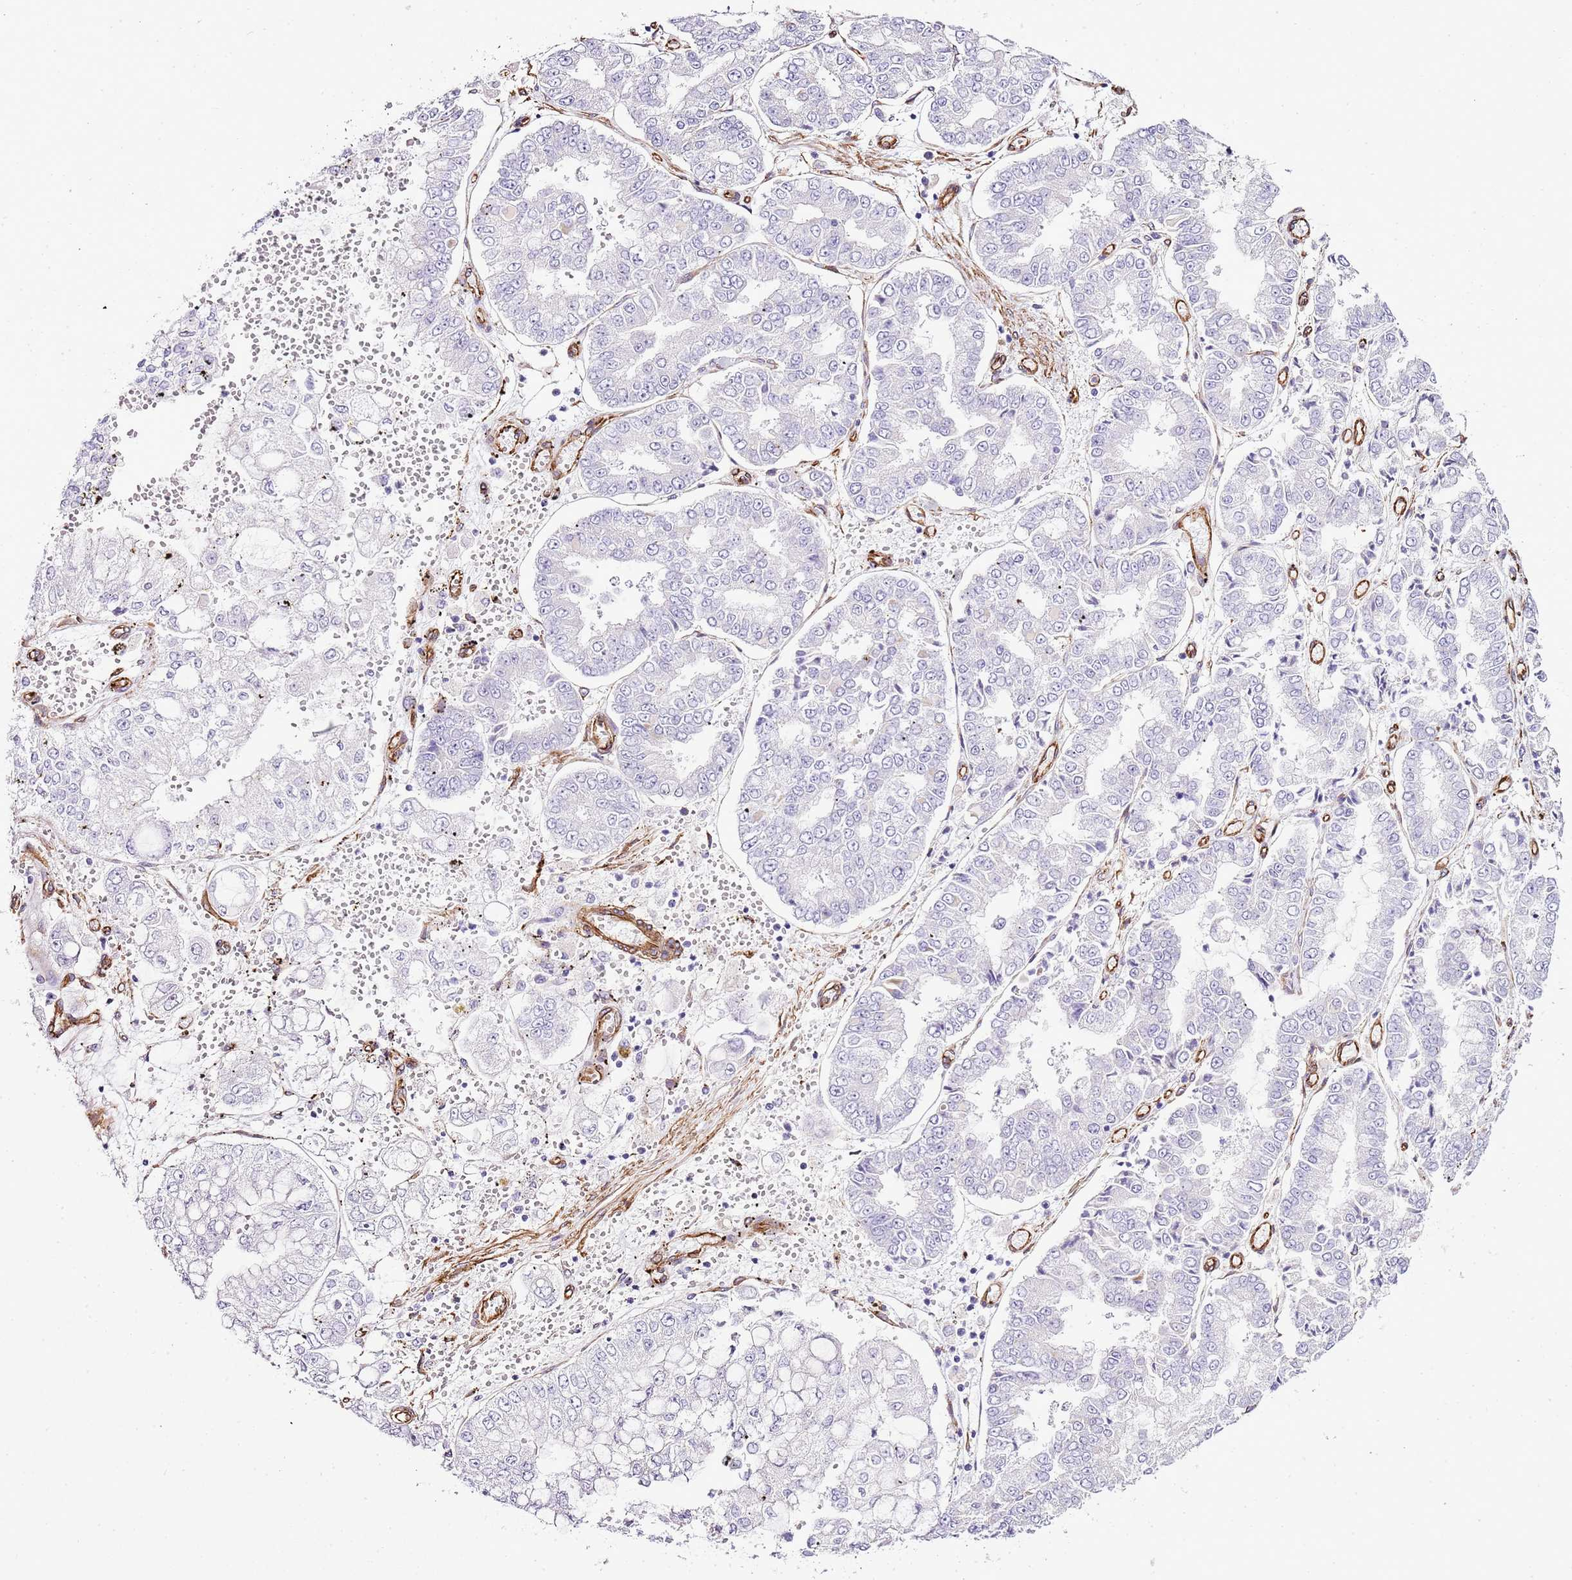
{"staining": {"intensity": "negative", "quantity": "none", "location": "none"}, "tissue": "stomach cancer", "cell_type": "Tumor cells", "image_type": "cancer", "snomed": [{"axis": "morphology", "description": "Adenocarcinoma, NOS"}, {"axis": "topography", "description": "Stomach"}], "caption": "A photomicrograph of stomach cancer stained for a protein reveals no brown staining in tumor cells.", "gene": "CTDSPL", "patient": {"sex": "male", "age": 76}}